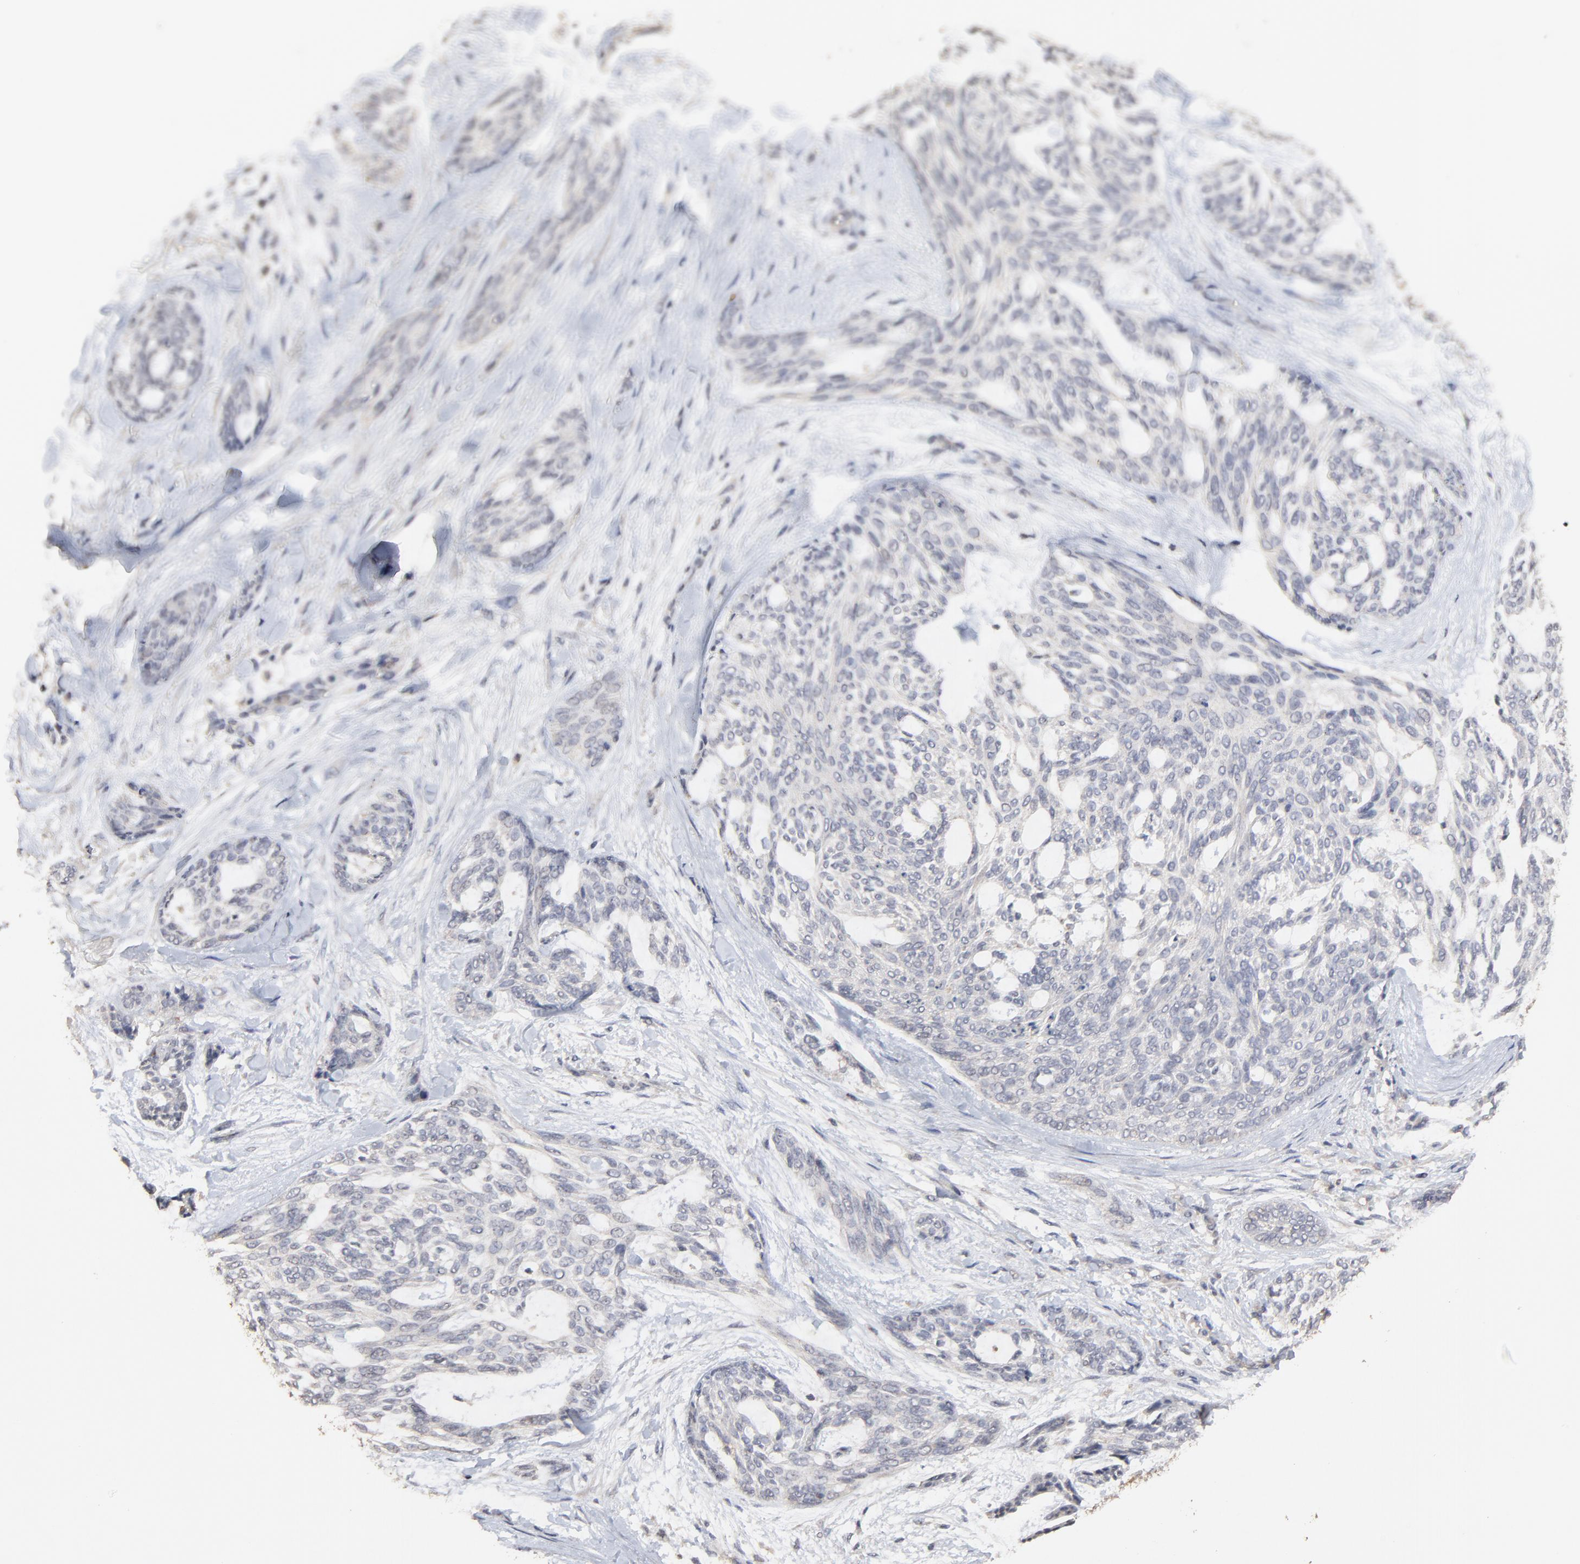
{"staining": {"intensity": "negative", "quantity": "none", "location": "none"}, "tissue": "skin cancer", "cell_type": "Tumor cells", "image_type": "cancer", "snomed": [{"axis": "morphology", "description": "Normal tissue, NOS"}, {"axis": "morphology", "description": "Basal cell carcinoma"}, {"axis": "topography", "description": "Skin"}], "caption": "IHC of human basal cell carcinoma (skin) exhibits no staining in tumor cells.", "gene": "VPREB3", "patient": {"sex": "female", "age": 71}}